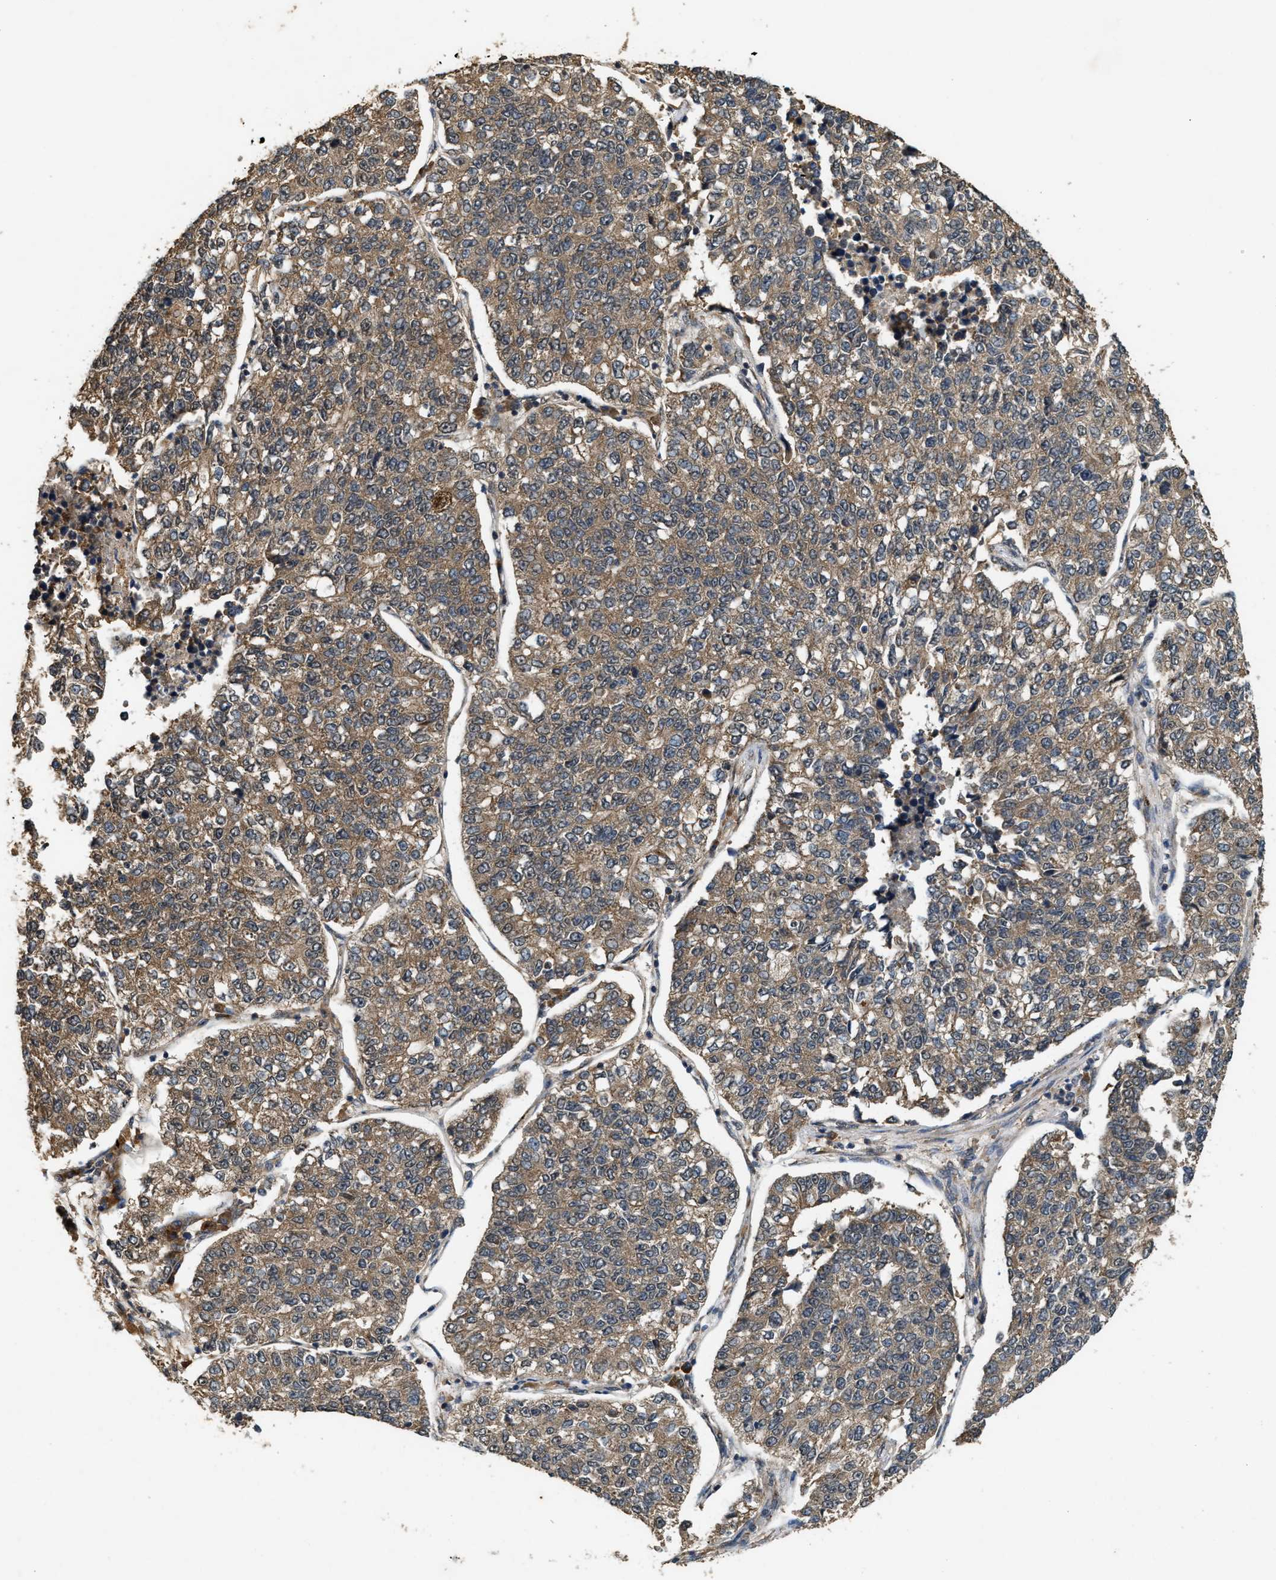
{"staining": {"intensity": "moderate", "quantity": ">75%", "location": "cytoplasmic/membranous"}, "tissue": "lung cancer", "cell_type": "Tumor cells", "image_type": "cancer", "snomed": [{"axis": "morphology", "description": "Adenocarcinoma, NOS"}, {"axis": "topography", "description": "Lung"}], "caption": "The micrograph exhibits staining of lung cancer, revealing moderate cytoplasmic/membranous protein positivity (brown color) within tumor cells.", "gene": "ARHGEF5", "patient": {"sex": "male", "age": 49}}